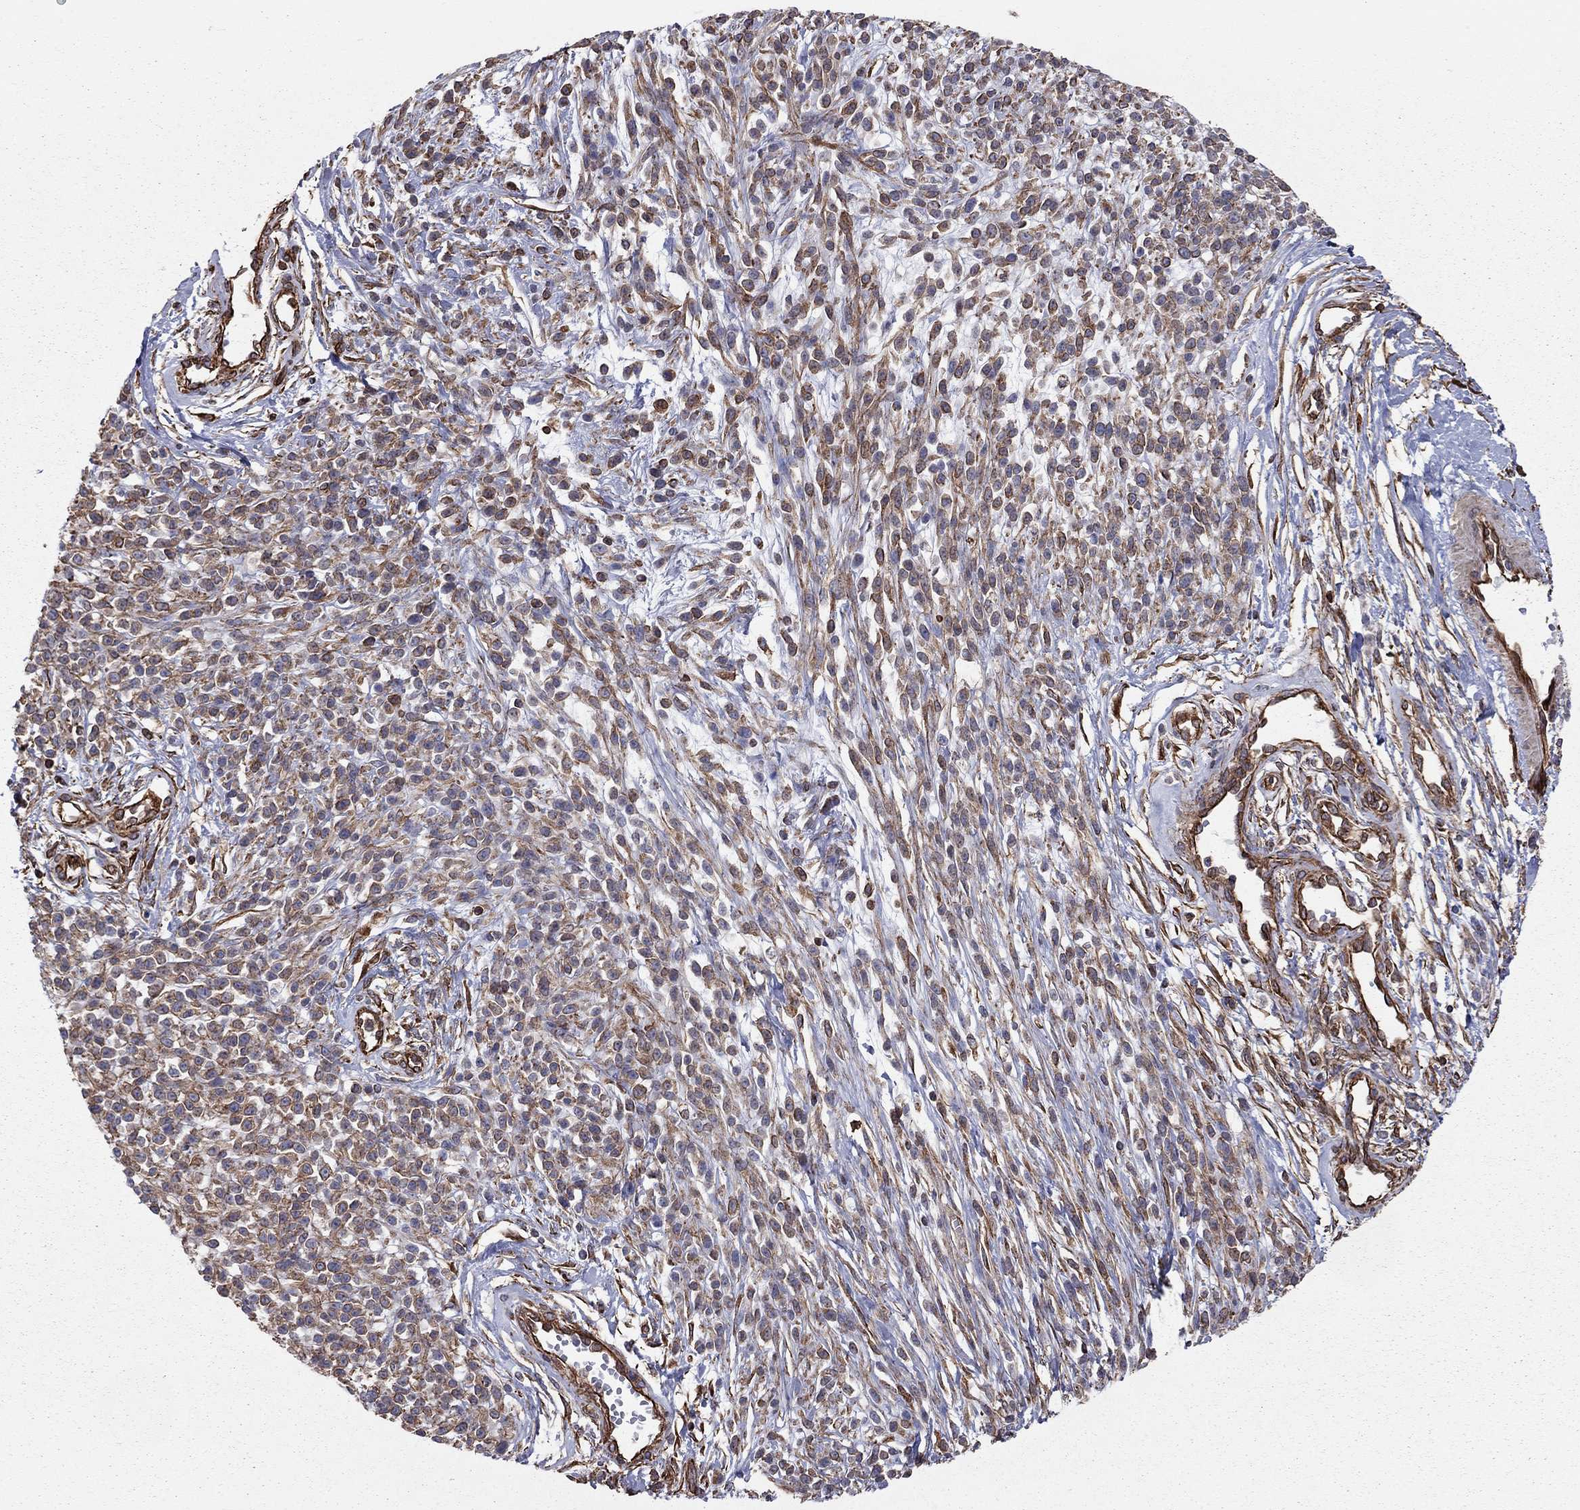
{"staining": {"intensity": "moderate", "quantity": "25%-75%", "location": "cytoplasmic/membranous"}, "tissue": "melanoma", "cell_type": "Tumor cells", "image_type": "cancer", "snomed": [{"axis": "morphology", "description": "Malignant melanoma, NOS"}, {"axis": "topography", "description": "Skin"}, {"axis": "topography", "description": "Skin of trunk"}], "caption": "Moderate cytoplasmic/membranous staining for a protein is seen in about 25%-75% of tumor cells of melanoma using immunohistochemistry.", "gene": "BICDL2", "patient": {"sex": "male", "age": 74}}